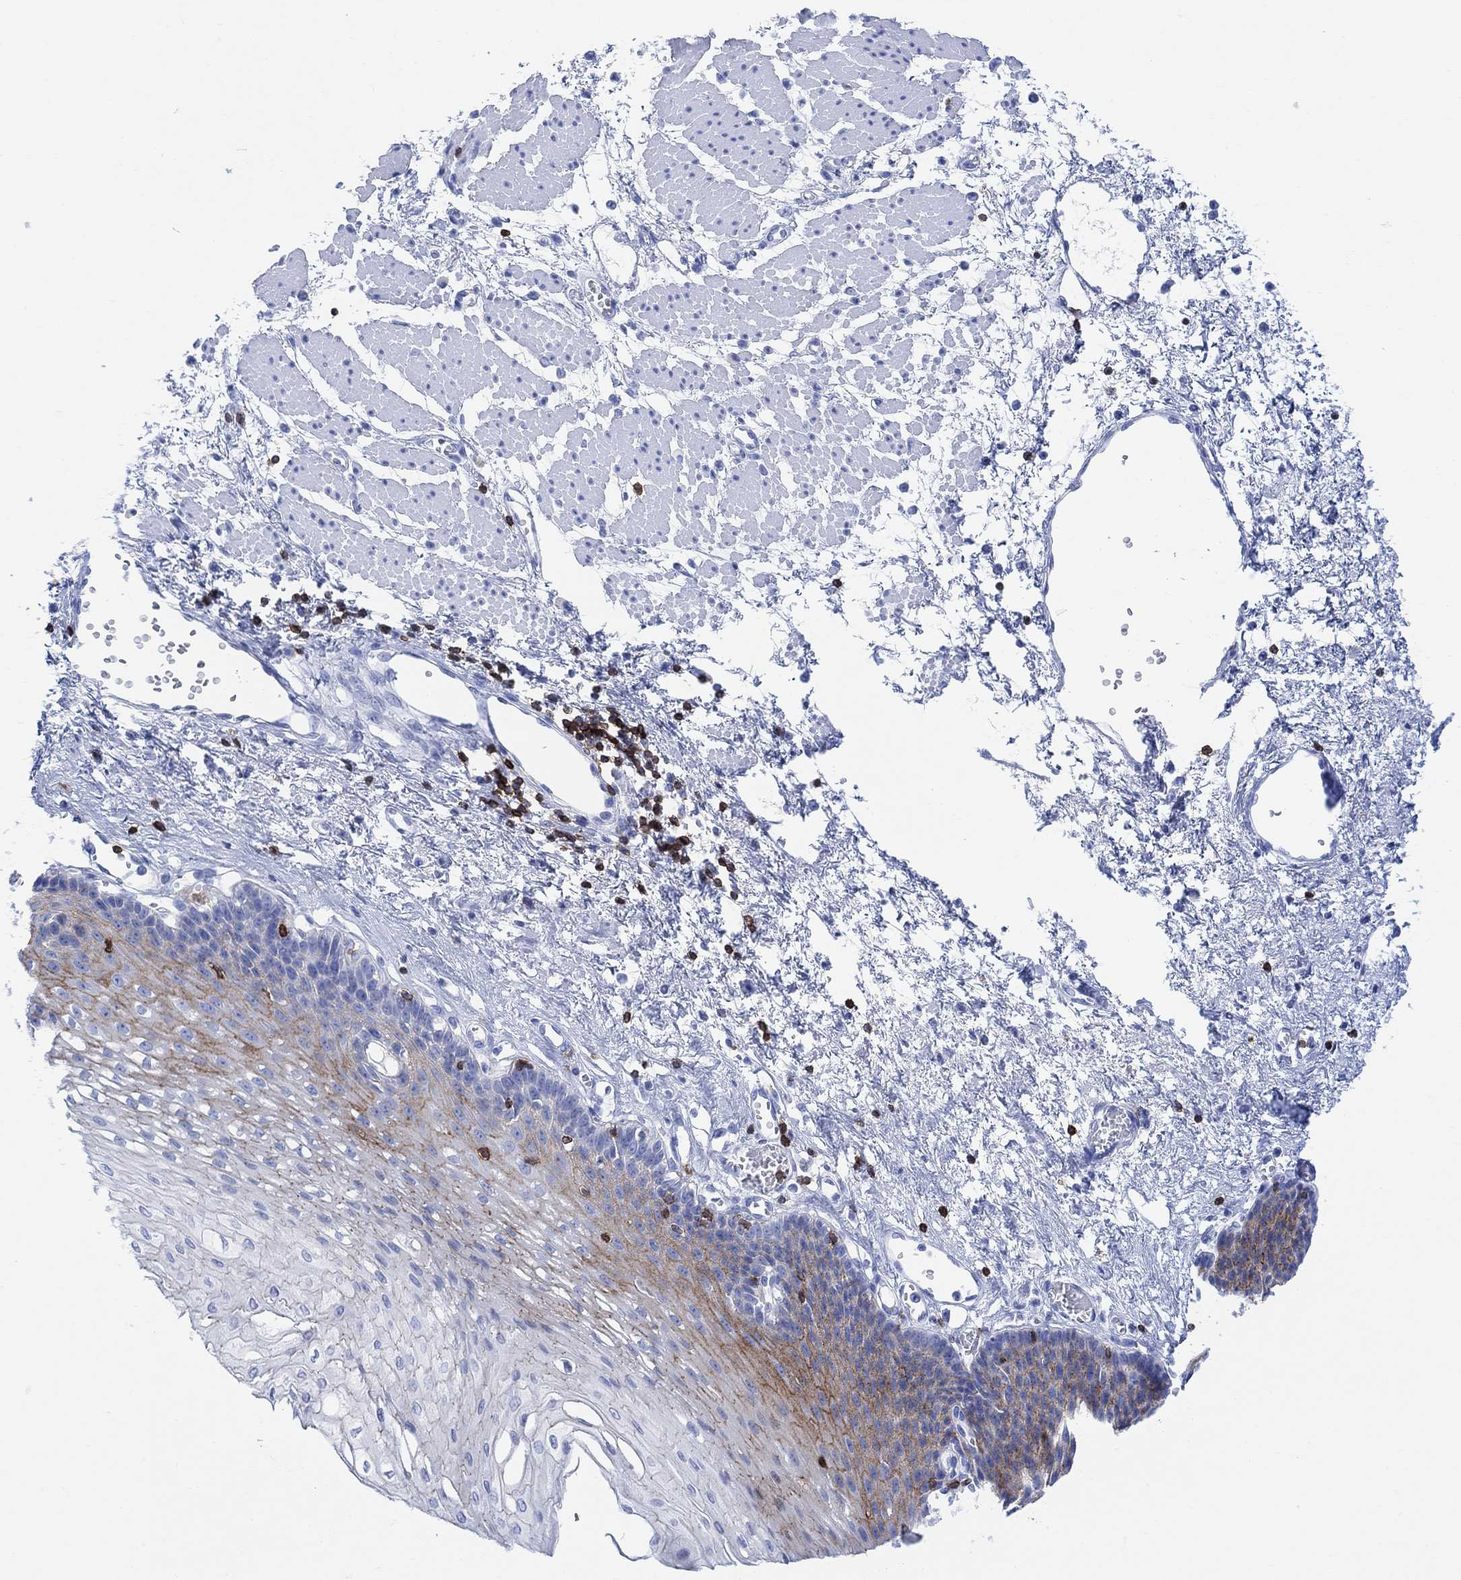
{"staining": {"intensity": "moderate", "quantity": "<25%", "location": "cytoplasmic/membranous"}, "tissue": "esophagus", "cell_type": "Squamous epithelial cells", "image_type": "normal", "snomed": [{"axis": "morphology", "description": "Normal tissue, NOS"}, {"axis": "topography", "description": "Esophagus"}], "caption": "Human esophagus stained with a brown dye displays moderate cytoplasmic/membranous positive staining in about <25% of squamous epithelial cells.", "gene": "GPR65", "patient": {"sex": "female", "age": 62}}